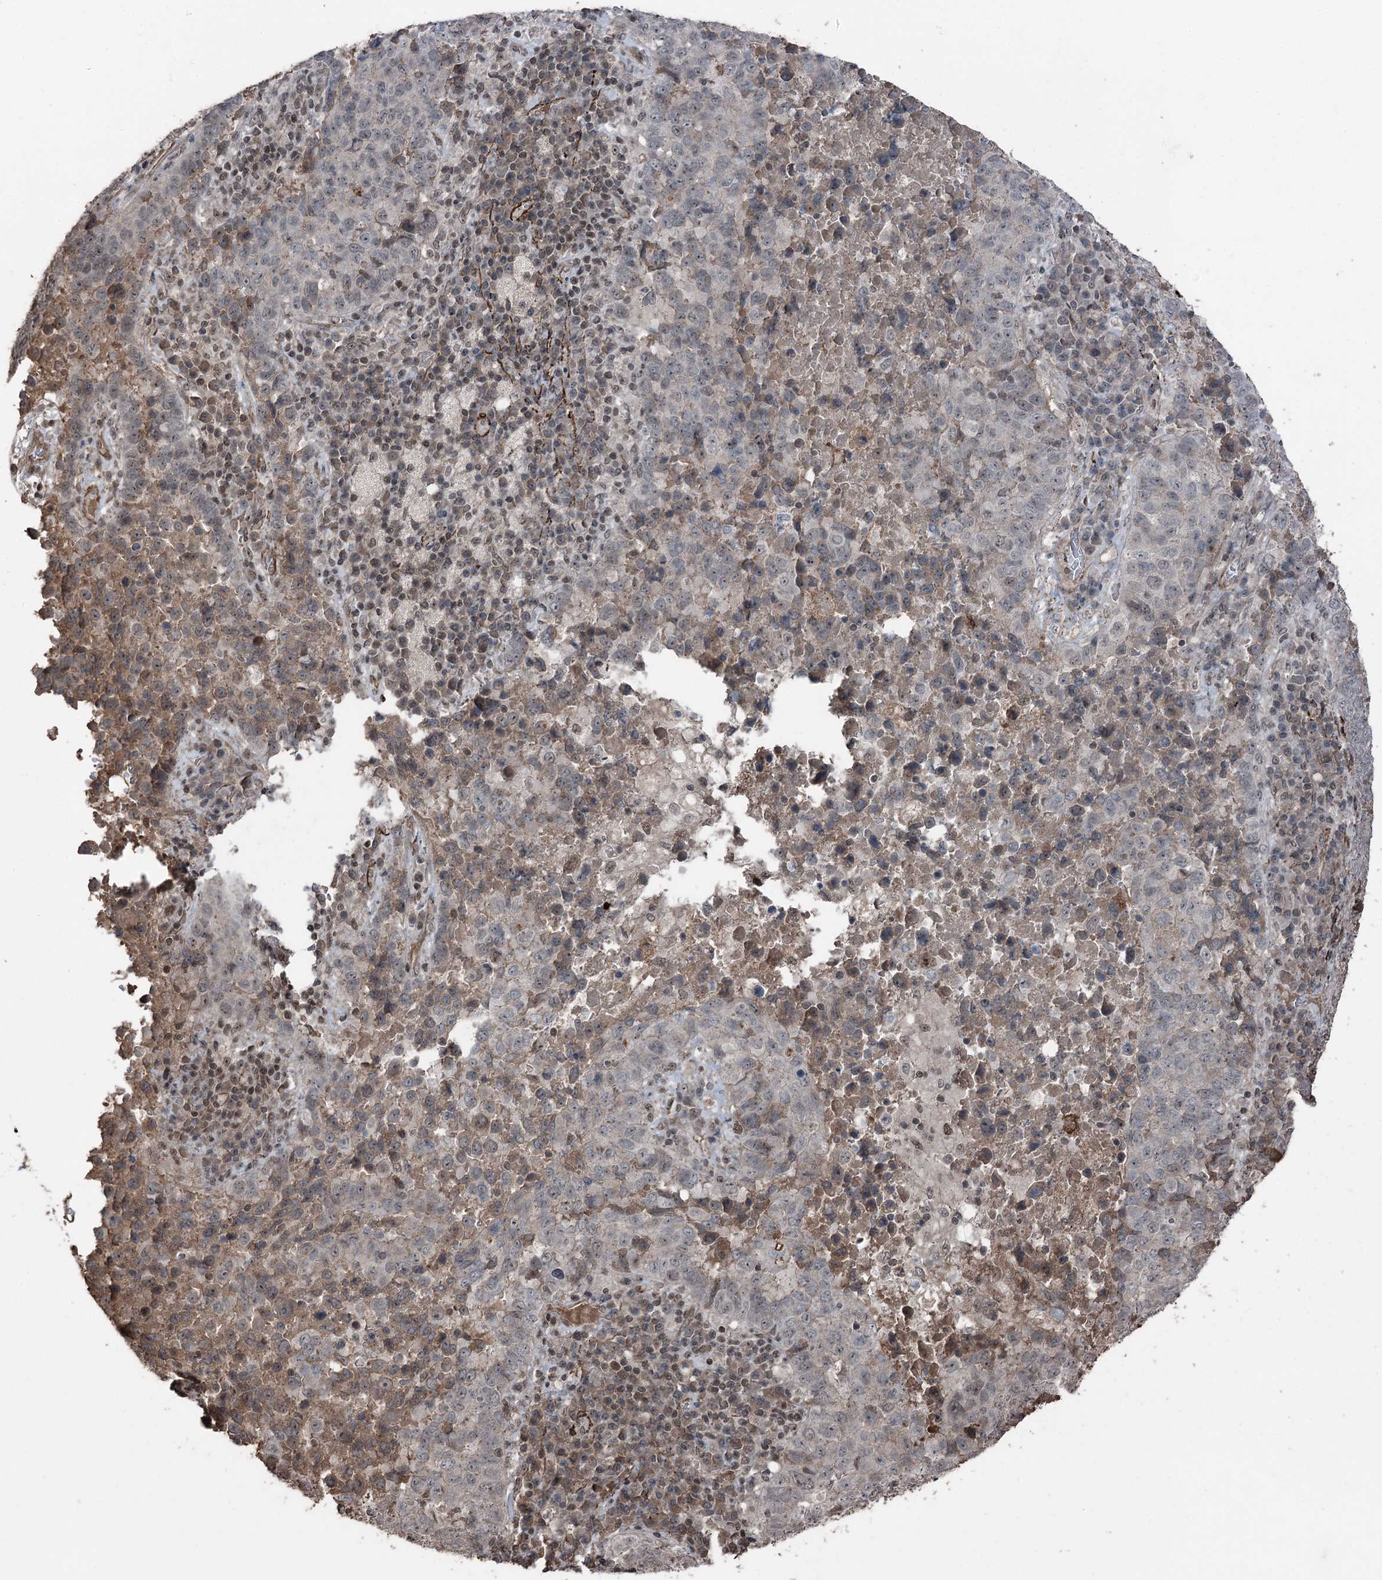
{"staining": {"intensity": "negative", "quantity": "none", "location": "none"}, "tissue": "lung cancer", "cell_type": "Tumor cells", "image_type": "cancer", "snomed": [{"axis": "morphology", "description": "Squamous cell carcinoma, NOS"}, {"axis": "topography", "description": "Lung"}], "caption": "Immunohistochemistry image of lung cancer (squamous cell carcinoma) stained for a protein (brown), which reveals no expression in tumor cells.", "gene": "CCDC82", "patient": {"sex": "male", "age": 73}}